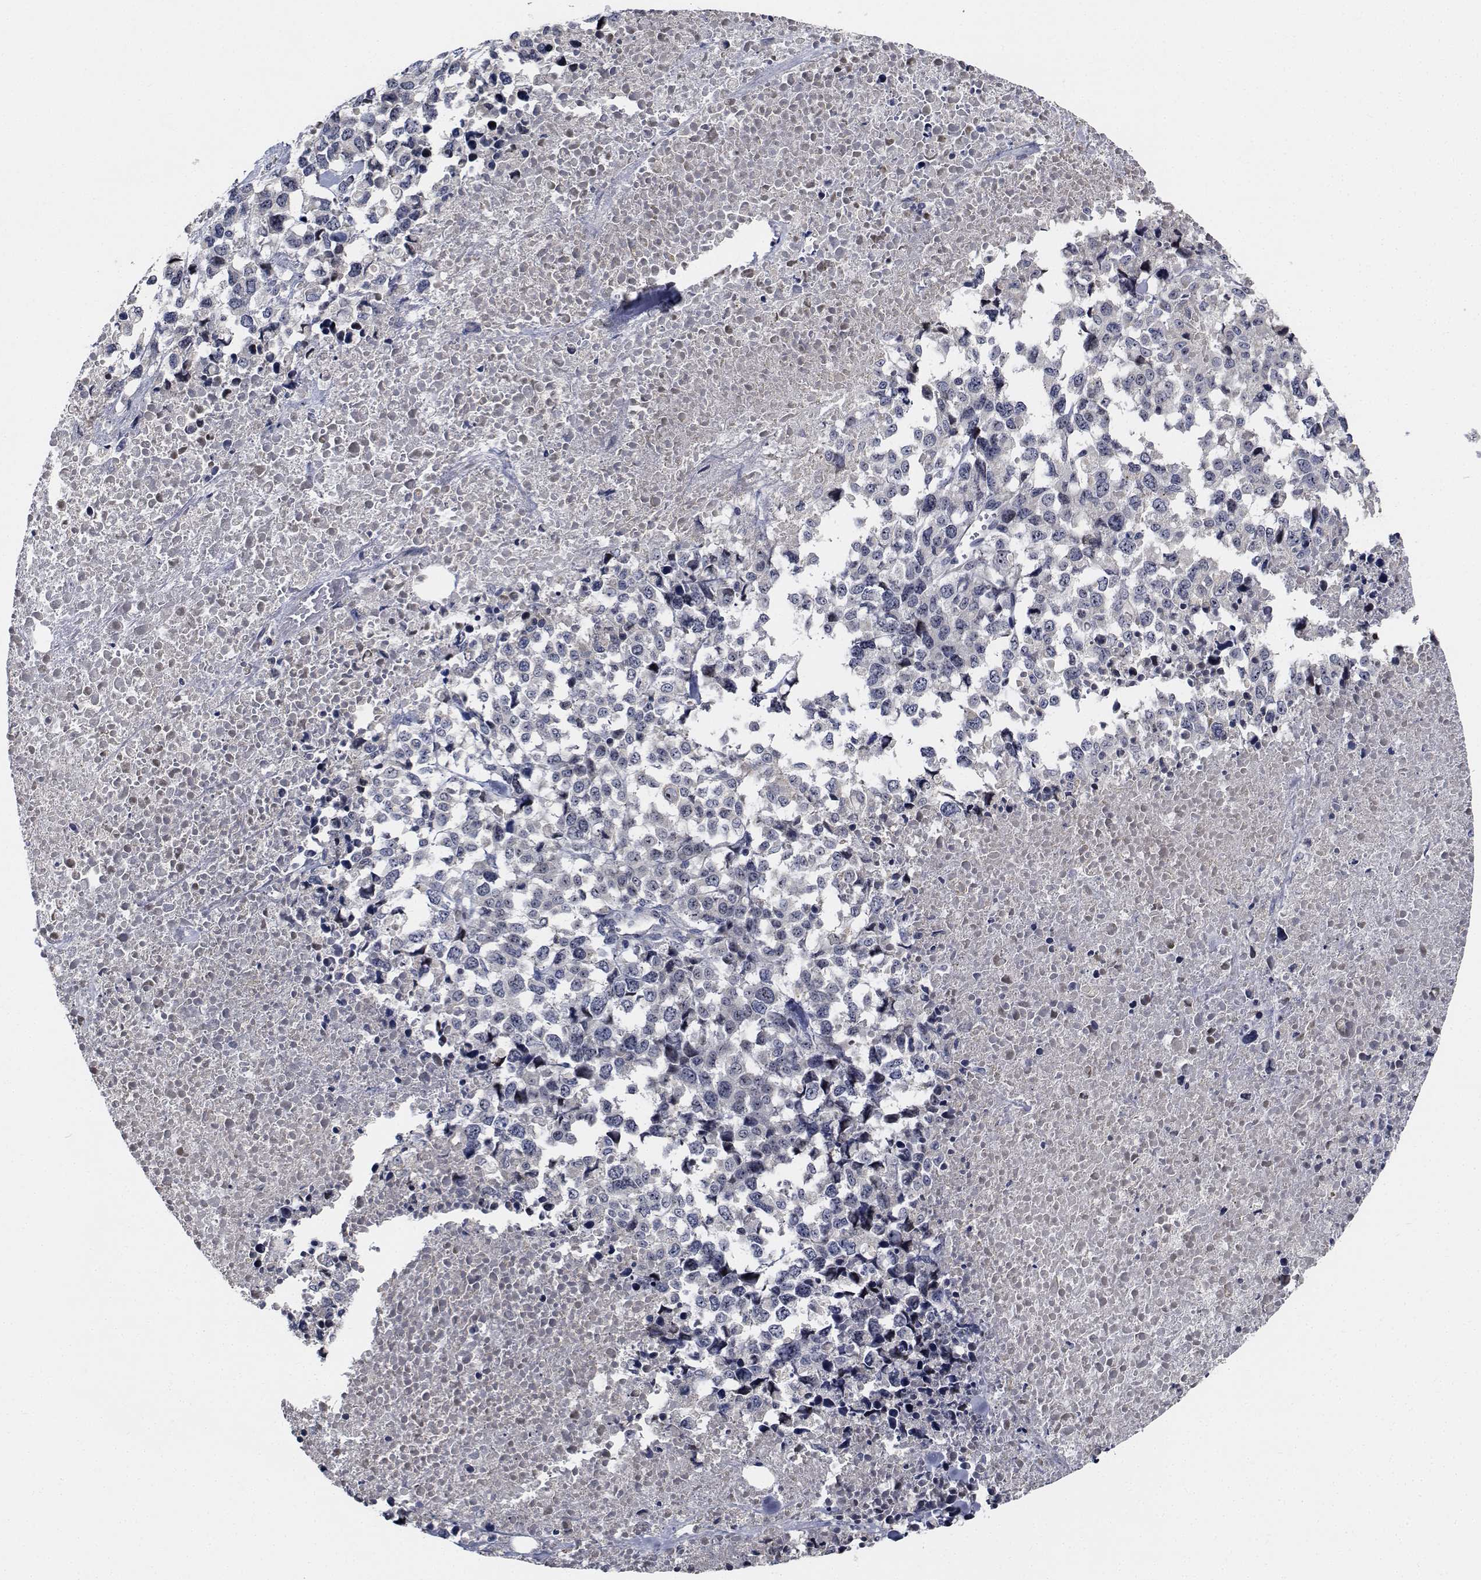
{"staining": {"intensity": "negative", "quantity": "none", "location": "none"}, "tissue": "melanoma", "cell_type": "Tumor cells", "image_type": "cancer", "snomed": [{"axis": "morphology", "description": "Malignant melanoma, Metastatic site"}, {"axis": "topography", "description": "Skin"}], "caption": "Immunohistochemical staining of malignant melanoma (metastatic site) exhibits no significant staining in tumor cells.", "gene": "NVL", "patient": {"sex": "male", "age": 84}}